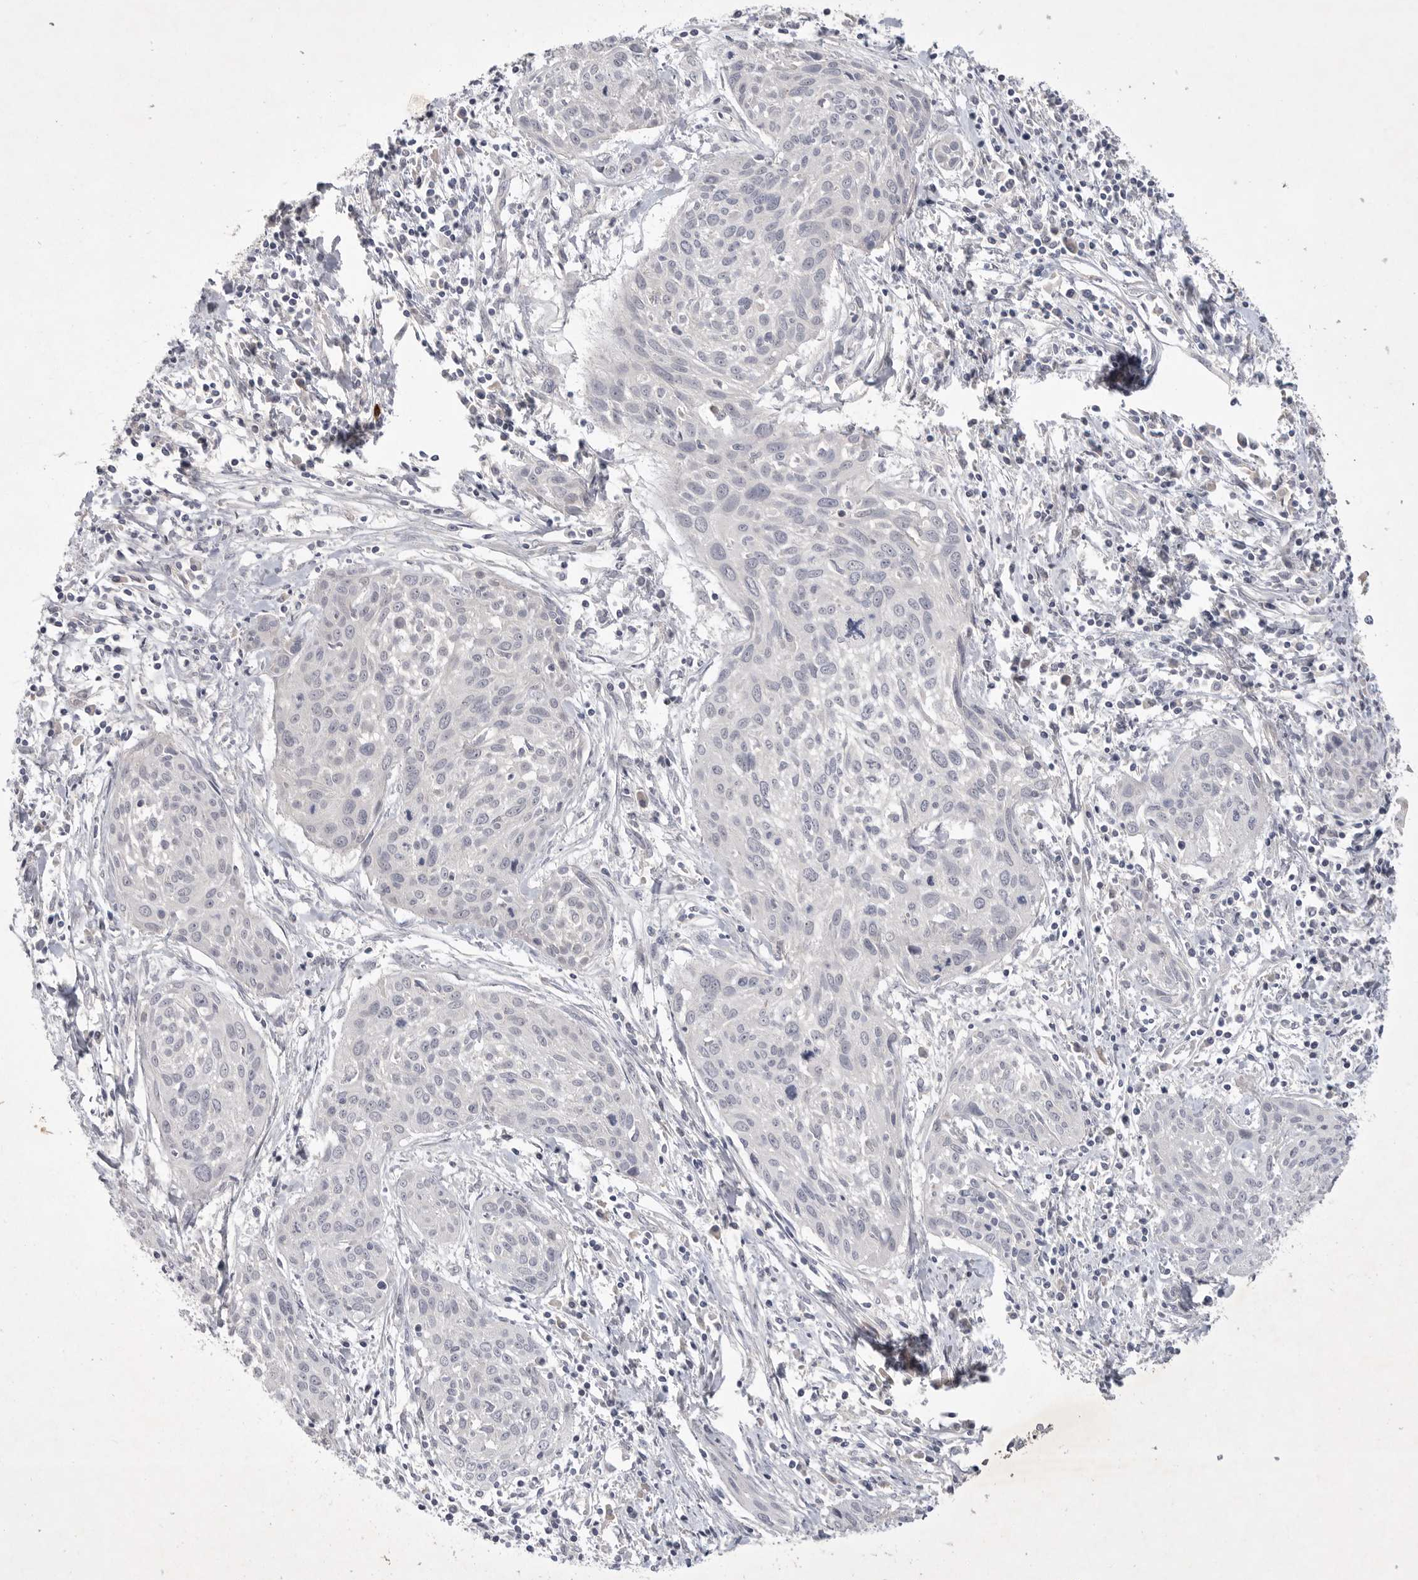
{"staining": {"intensity": "negative", "quantity": "none", "location": "none"}, "tissue": "cervical cancer", "cell_type": "Tumor cells", "image_type": "cancer", "snomed": [{"axis": "morphology", "description": "Squamous cell carcinoma, NOS"}, {"axis": "topography", "description": "Cervix"}], "caption": "Immunohistochemistry of human cervical cancer (squamous cell carcinoma) reveals no expression in tumor cells. The staining is performed using DAB brown chromogen with nuclei counter-stained in using hematoxylin.", "gene": "ITGAD", "patient": {"sex": "female", "age": 51}}